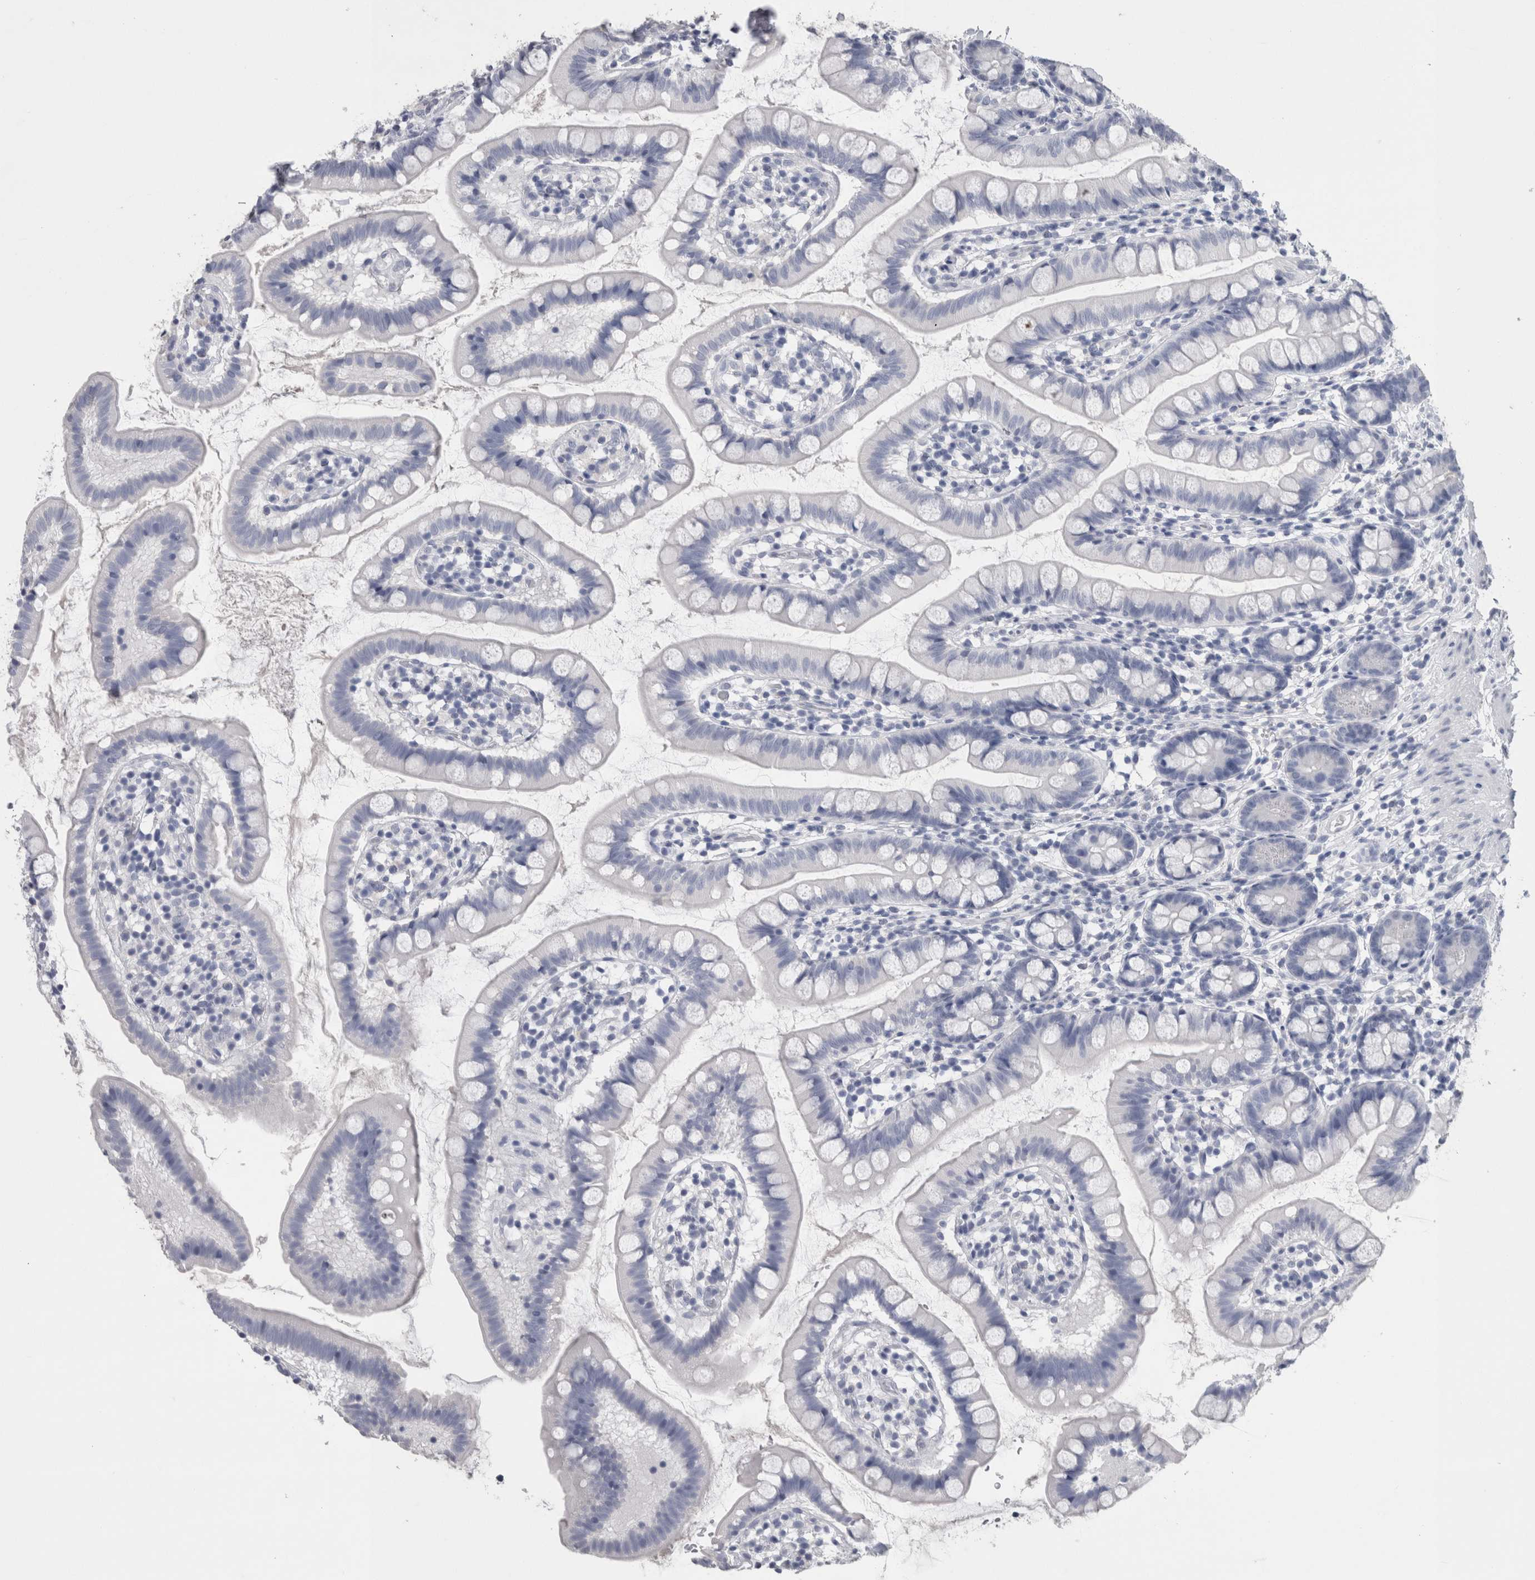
{"staining": {"intensity": "negative", "quantity": "none", "location": "none"}, "tissue": "small intestine", "cell_type": "Glandular cells", "image_type": "normal", "snomed": [{"axis": "morphology", "description": "Normal tissue, NOS"}, {"axis": "topography", "description": "Small intestine"}], "caption": "Human small intestine stained for a protein using immunohistochemistry (IHC) demonstrates no positivity in glandular cells.", "gene": "CA8", "patient": {"sex": "female", "age": 84}}